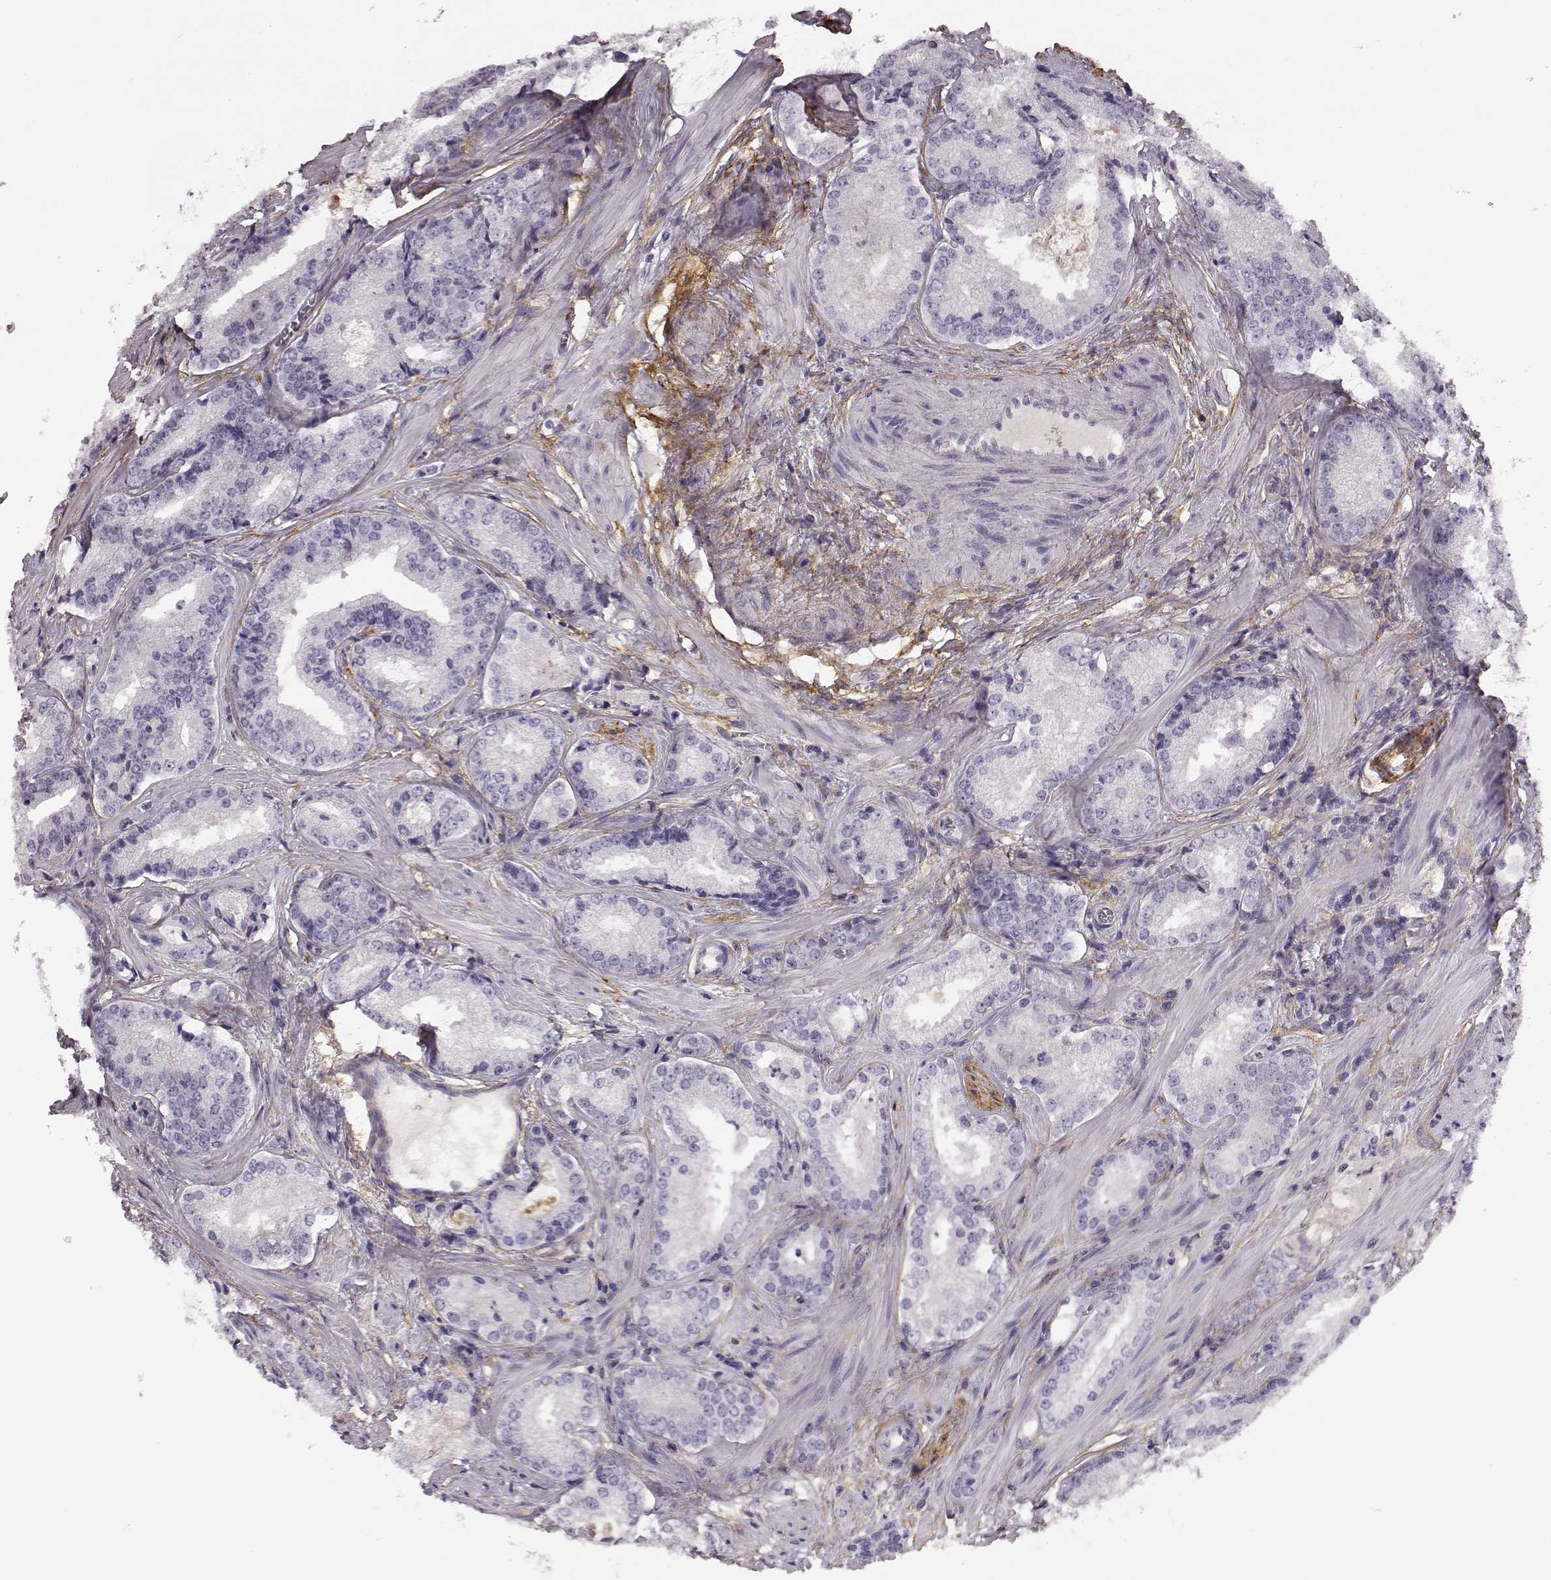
{"staining": {"intensity": "negative", "quantity": "none", "location": "none"}, "tissue": "prostate cancer", "cell_type": "Tumor cells", "image_type": "cancer", "snomed": [{"axis": "morphology", "description": "Adenocarcinoma, Low grade"}, {"axis": "topography", "description": "Prostate"}], "caption": "Prostate cancer stained for a protein using immunohistochemistry exhibits no staining tumor cells.", "gene": "TRIM69", "patient": {"sex": "male", "age": 56}}